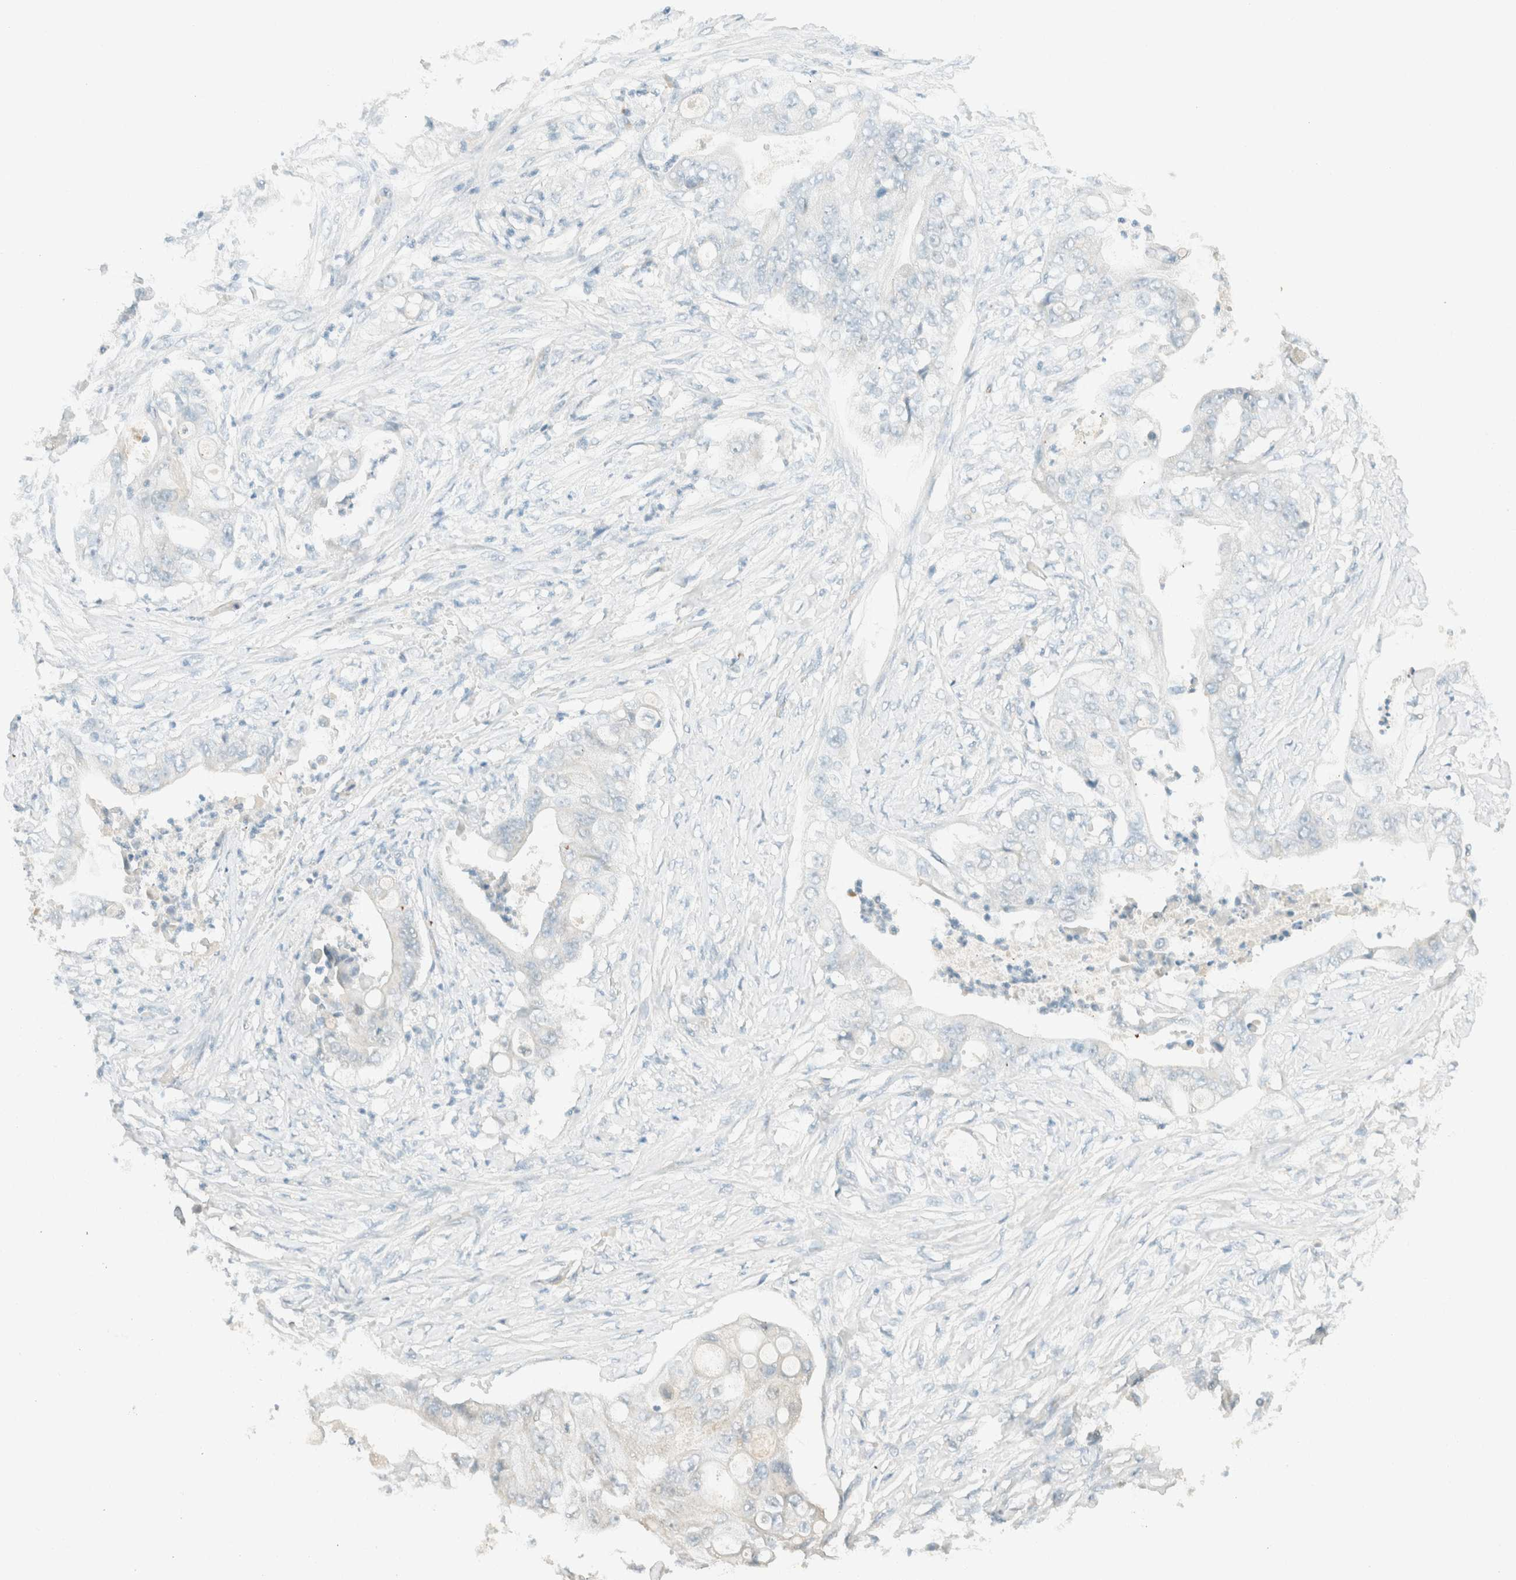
{"staining": {"intensity": "weak", "quantity": "<25%", "location": "cytoplasmic/membranous"}, "tissue": "stomach cancer", "cell_type": "Tumor cells", "image_type": "cancer", "snomed": [{"axis": "morphology", "description": "Adenocarcinoma, NOS"}, {"axis": "topography", "description": "Stomach"}], "caption": "High power microscopy photomicrograph of an immunohistochemistry (IHC) micrograph of stomach cancer, revealing no significant expression in tumor cells.", "gene": "GPA33", "patient": {"sex": "female", "age": 73}}